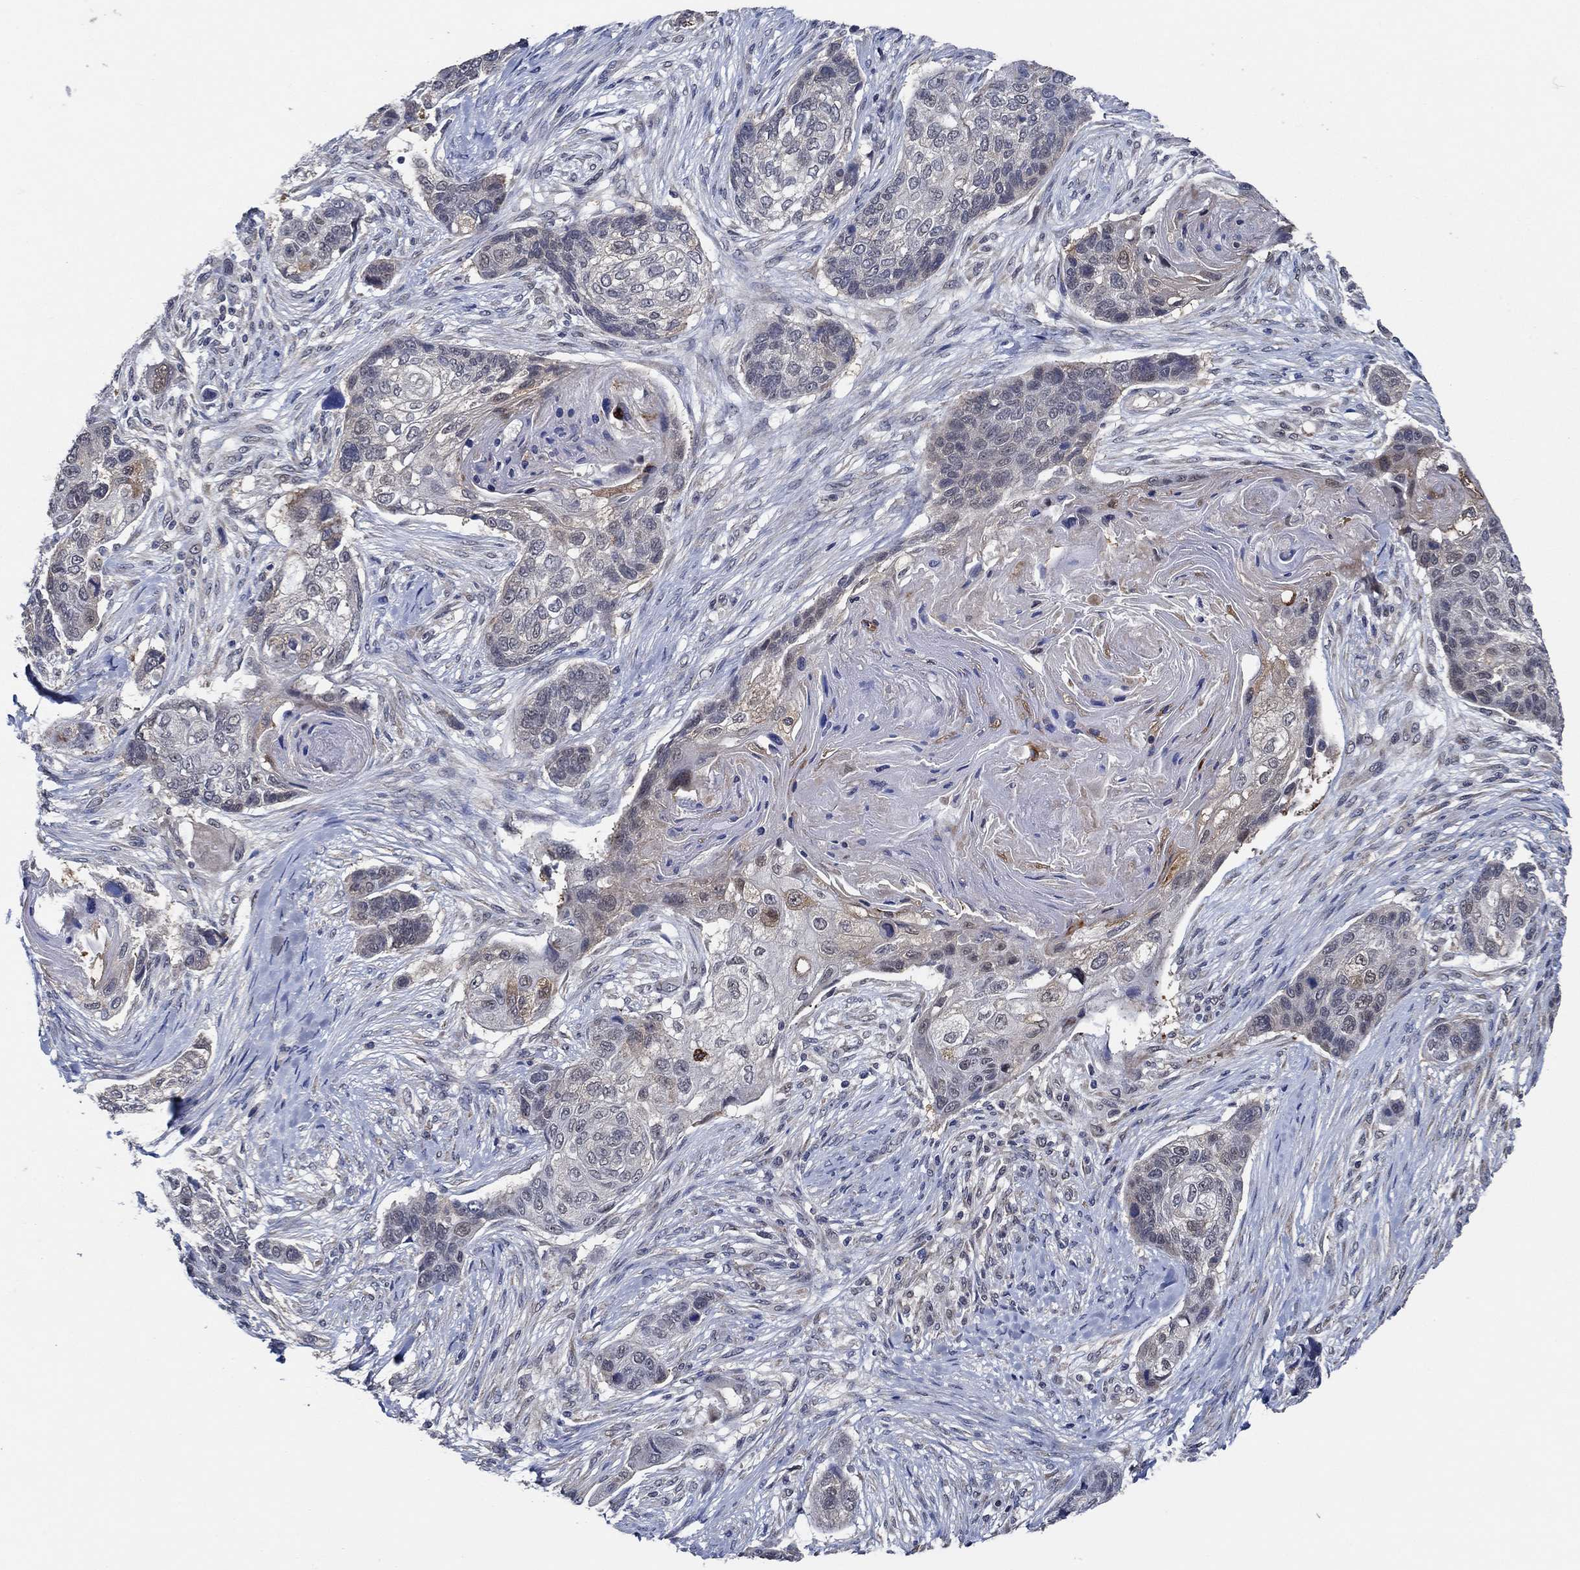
{"staining": {"intensity": "moderate", "quantity": "<25%", "location": "cytoplasmic/membranous"}, "tissue": "lung cancer", "cell_type": "Tumor cells", "image_type": "cancer", "snomed": [{"axis": "morphology", "description": "Normal tissue, NOS"}, {"axis": "morphology", "description": "Squamous cell carcinoma, NOS"}, {"axis": "topography", "description": "Bronchus"}, {"axis": "topography", "description": "Lung"}], "caption": "Squamous cell carcinoma (lung) stained with immunohistochemistry shows moderate cytoplasmic/membranous staining in approximately <25% of tumor cells.", "gene": "DACT1", "patient": {"sex": "male", "age": 69}}